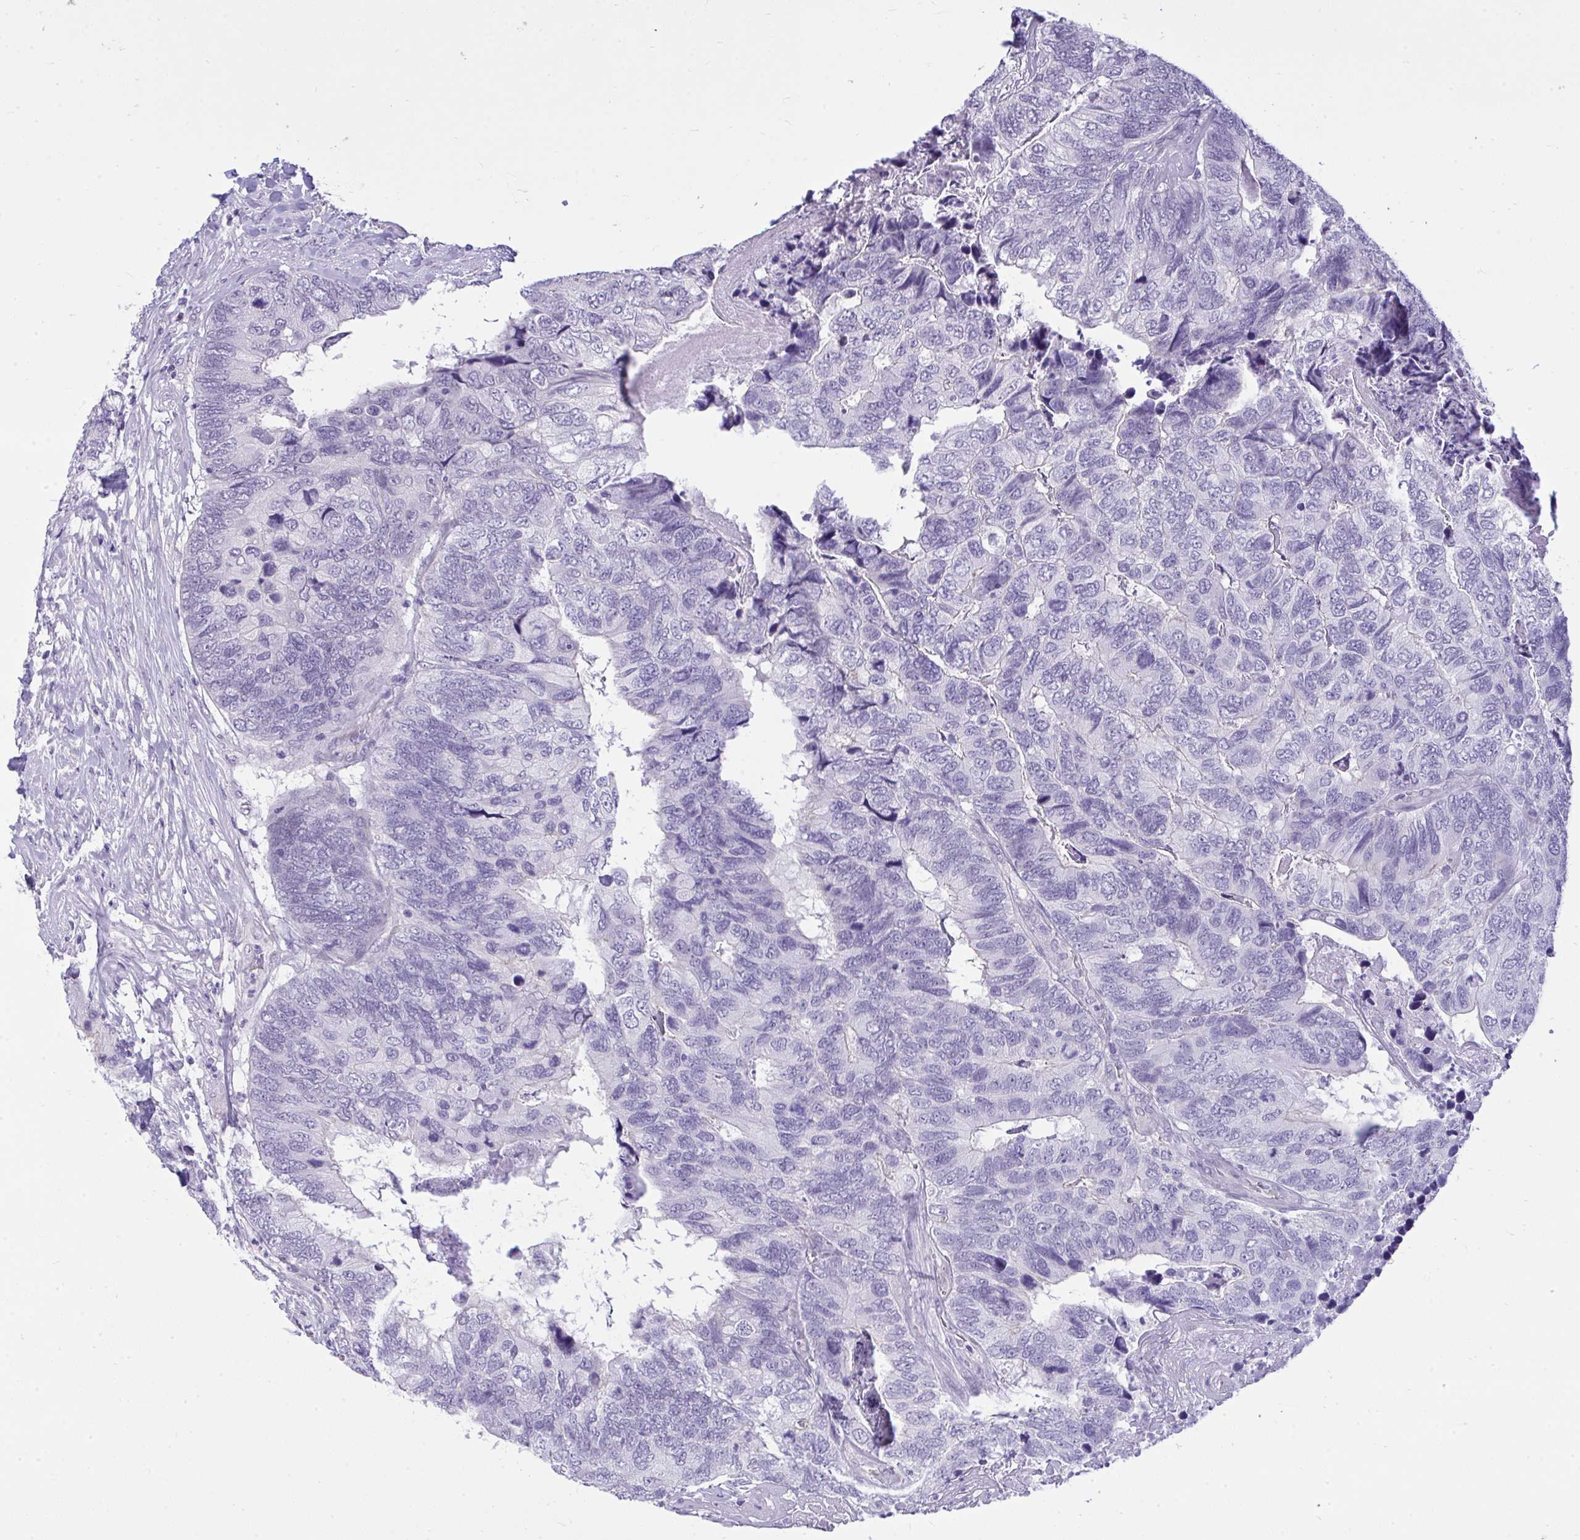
{"staining": {"intensity": "negative", "quantity": "none", "location": "none"}, "tissue": "breast cancer", "cell_type": "Tumor cells", "image_type": "cancer", "snomed": [{"axis": "morphology", "description": "Lobular carcinoma"}, {"axis": "topography", "description": "Breast"}], "caption": "High power microscopy histopathology image of an IHC image of breast lobular carcinoma, revealing no significant positivity in tumor cells.", "gene": "PRM2", "patient": {"sex": "female", "age": 59}}